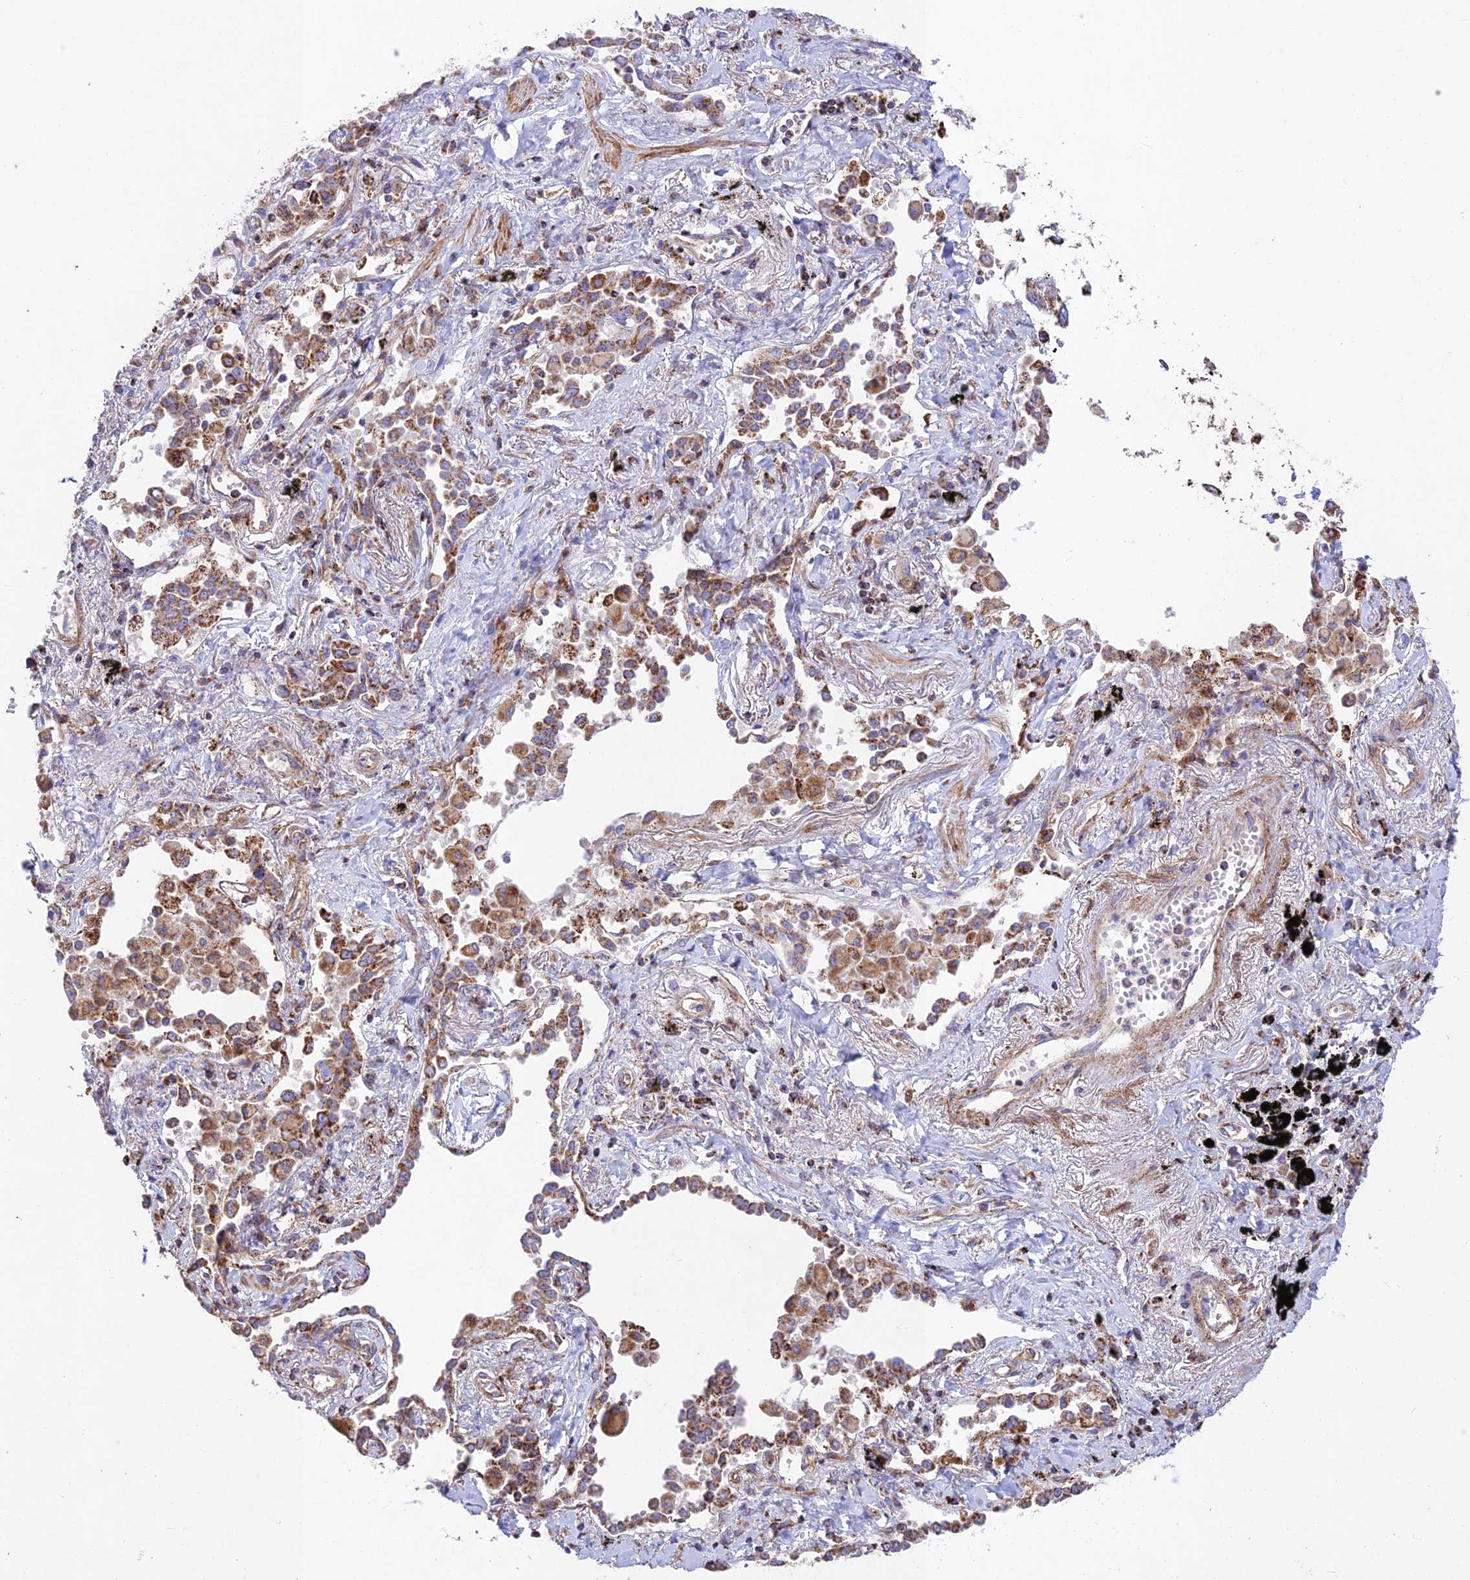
{"staining": {"intensity": "moderate", "quantity": ">75%", "location": "cytoplasmic/membranous"}, "tissue": "lung cancer", "cell_type": "Tumor cells", "image_type": "cancer", "snomed": [{"axis": "morphology", "description": "Adenocarcinoma, NOS"}, {"axis": "topography", "description": "Lung"}], "caption": "Moderate cytoplasmic/membranous protein staining is present in about >75% of tumor cells in lung adenocarcinoma.", "gene": "KHDC3L", "patient": {"sex": "male", "age": 67}}